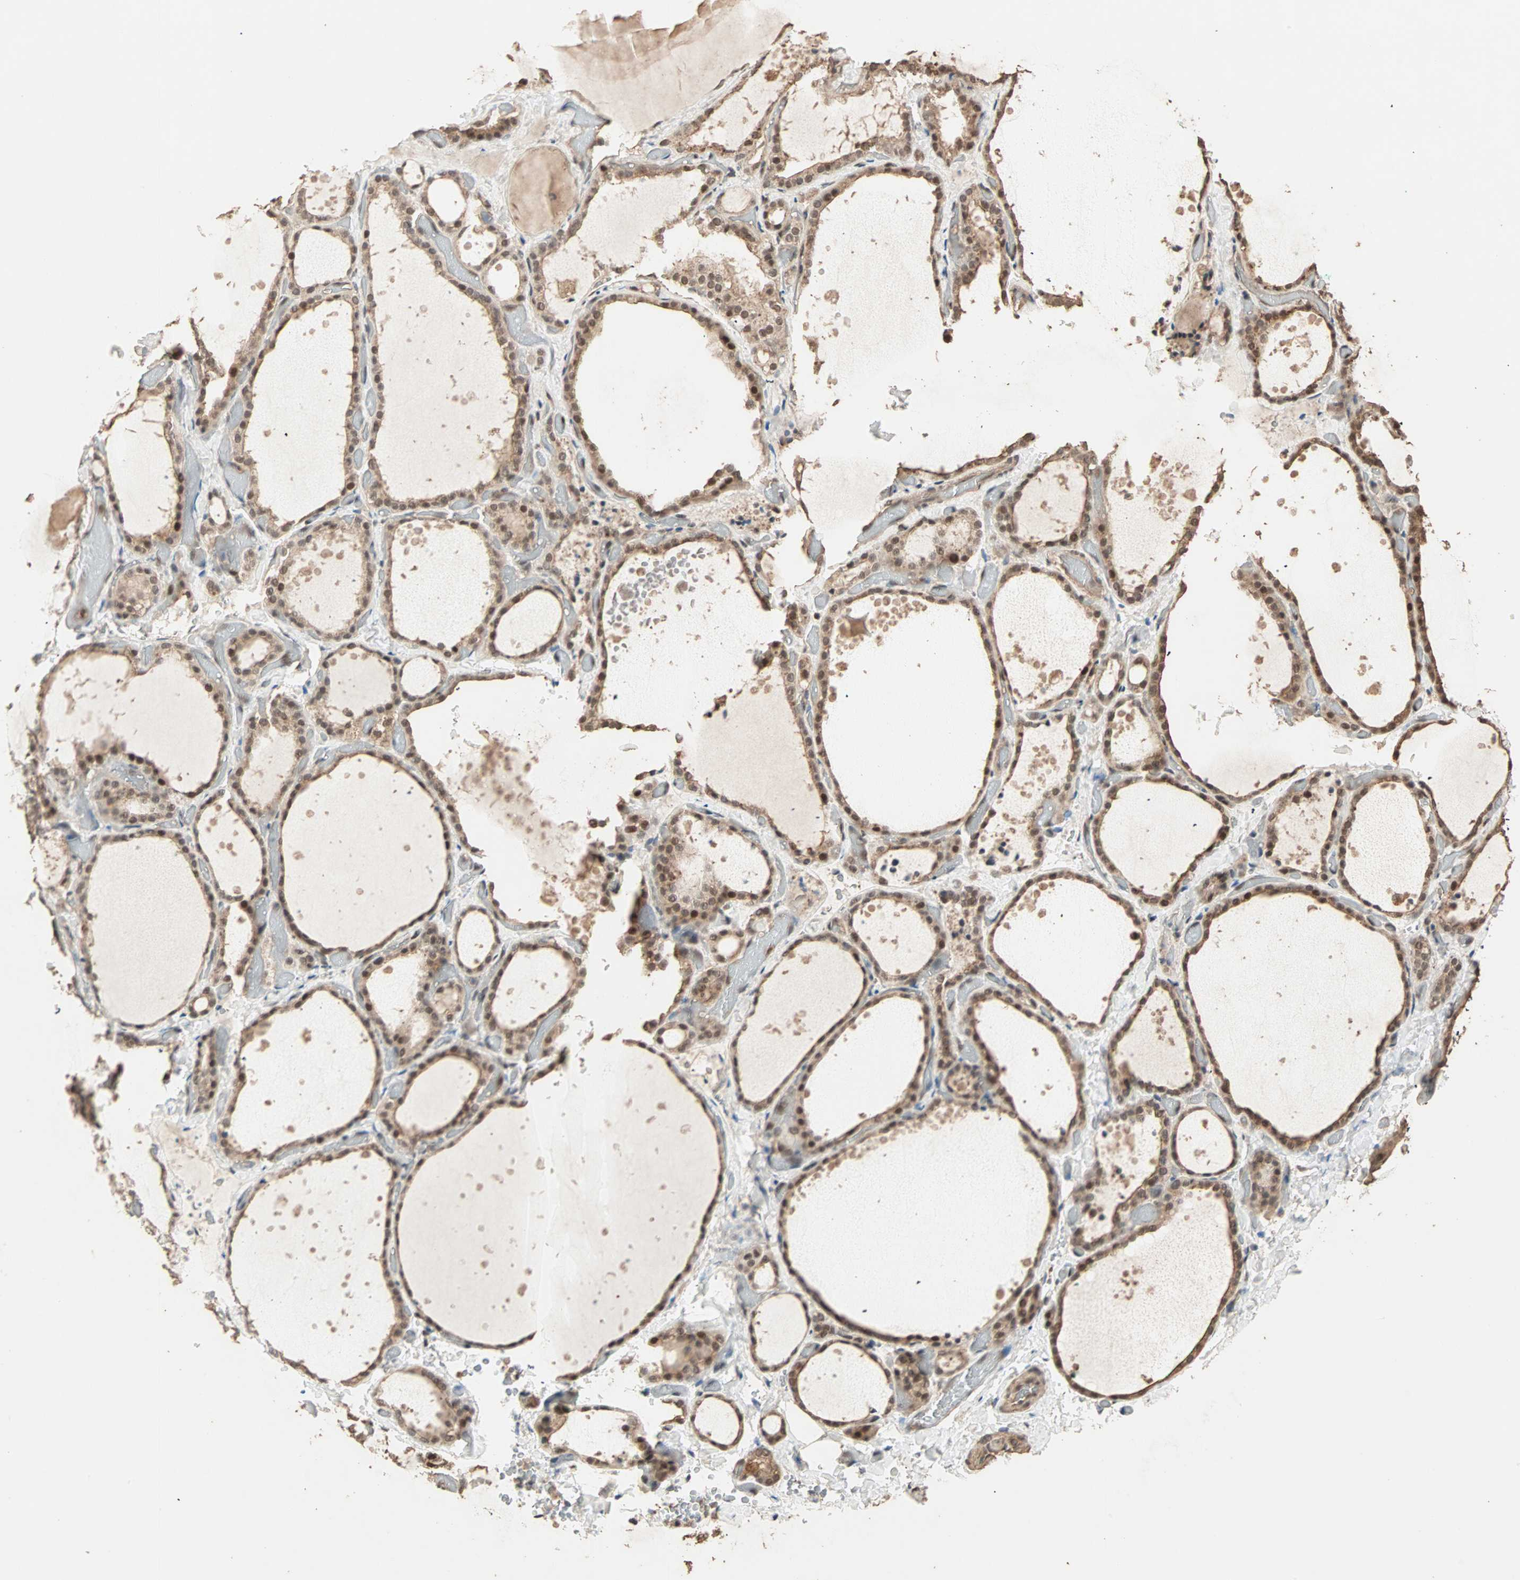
{"staining": {"intensity": "moderate", "quantity": ">75%", "location": "cytoplasmic/membranous,nuclear"}, "tissue": "thyroid gland", "cell_type": "Glandular cells", "image_type": "normal", "snomed": [{"axis": "morphology", "description": "Normal tissue, NOS"}, {"axis": "topography", "description": "Thyroid gland"}], "caption": "Normal thyroid gland shows moderate cytoplasmic/membranous,nuclear positivity in about >75% of glandular cells, visualized by immunohistochemistry.", "gene": "ZBTB33", "patient": {"sex": "female", "age": 44}}